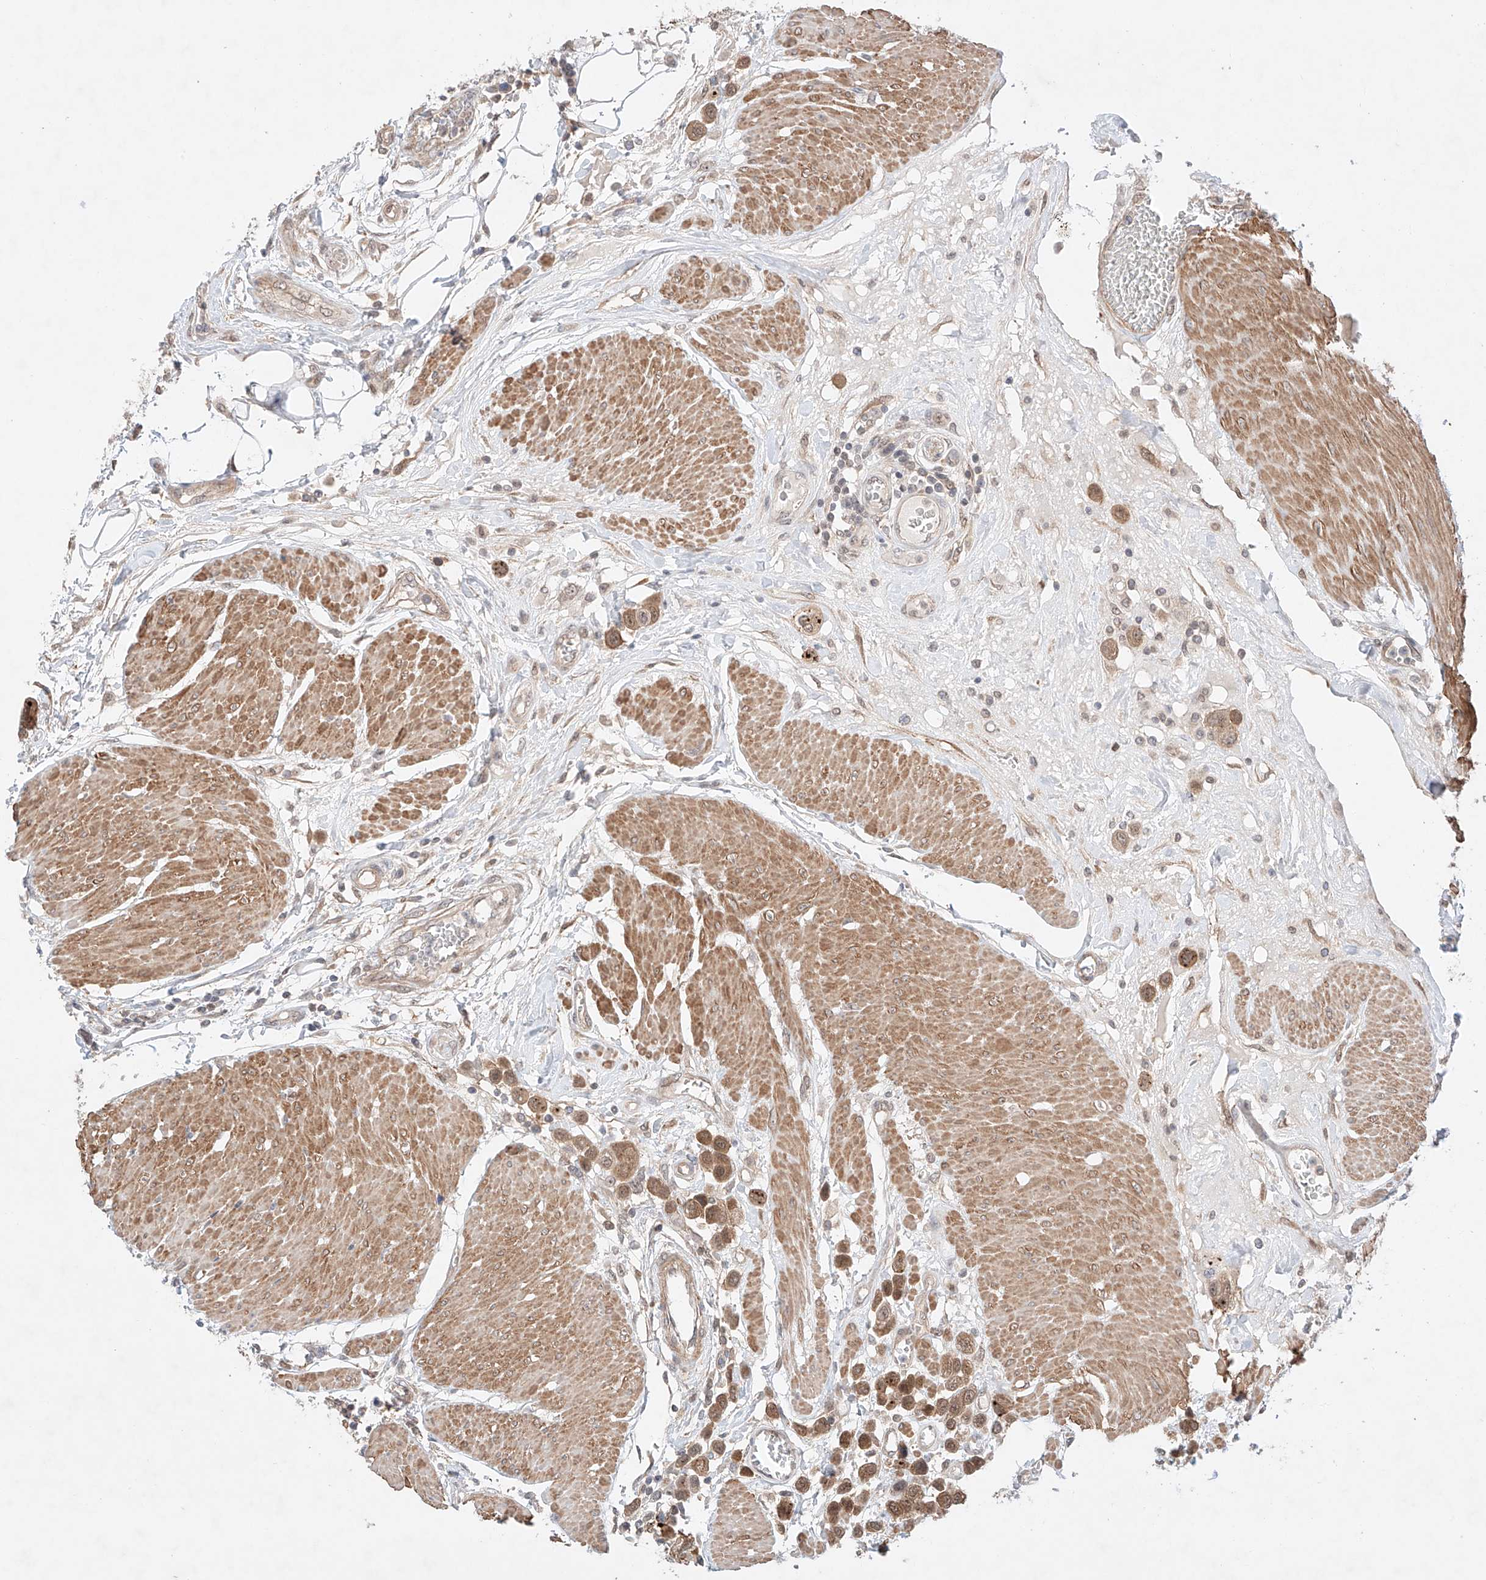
{"staining": {"intensity": "moderate", "quantity": ">75%", "location": "cytoplasmic/membranous"}, "tissue": "urothelial cancer", "cell_type": "Tumor cells", "image_type": "cancer", "snomed": [{"axis": "morphology", "description": "Urothelial carcinoma, High grade"}, {"axis": "topography", "description": "Urinary bladder"}], "caption": "The immunohistochemical stain highlights moderate cytoplasmic/membranous positivity in tumor cells of high-grade urothelial carcinoma tissue.", "gene": "TSR2", "patient": {"sex": "male", "age": 50}}